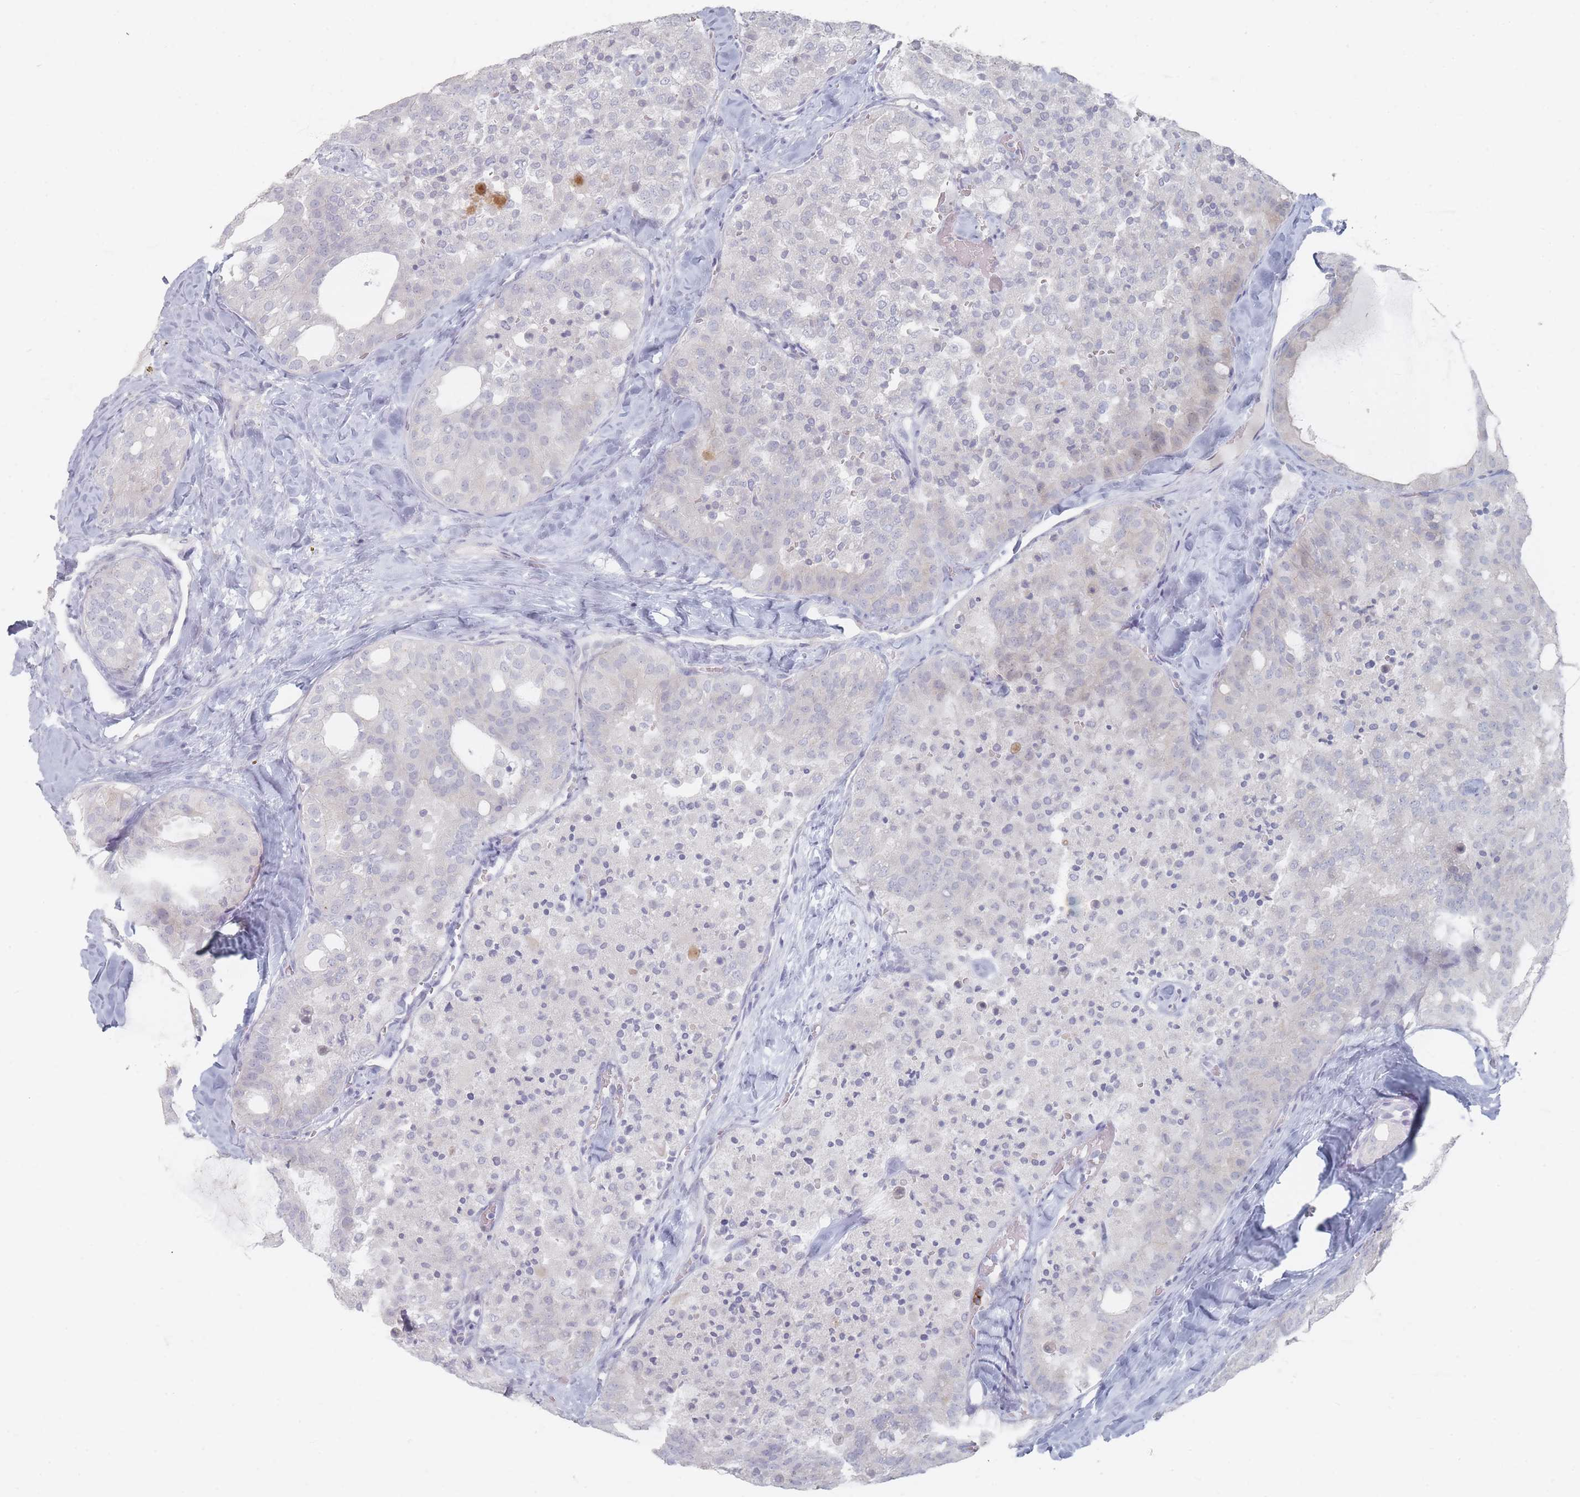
{"staining": {"intensity": "negative", "quantity": "none", "location": "none"}, "tissue": "thyroid cancer", "cell_type": "Tumor cells", "image_type": "cancer", "snomed": [{"axis": "morphology", "description": "Follicular adenoma carcinoma, NOS"}, {"axis": "topography", "description": "Thyroid gland"}], "caption": "Tumor cells show no significant protein positivity in thyroid cancer. The staining is performed using DAB brown chromogen with nuclei counter-stained in using hematoxylin.", "gene": "CD37", "patient": {"sex": "male", "age": 75}}